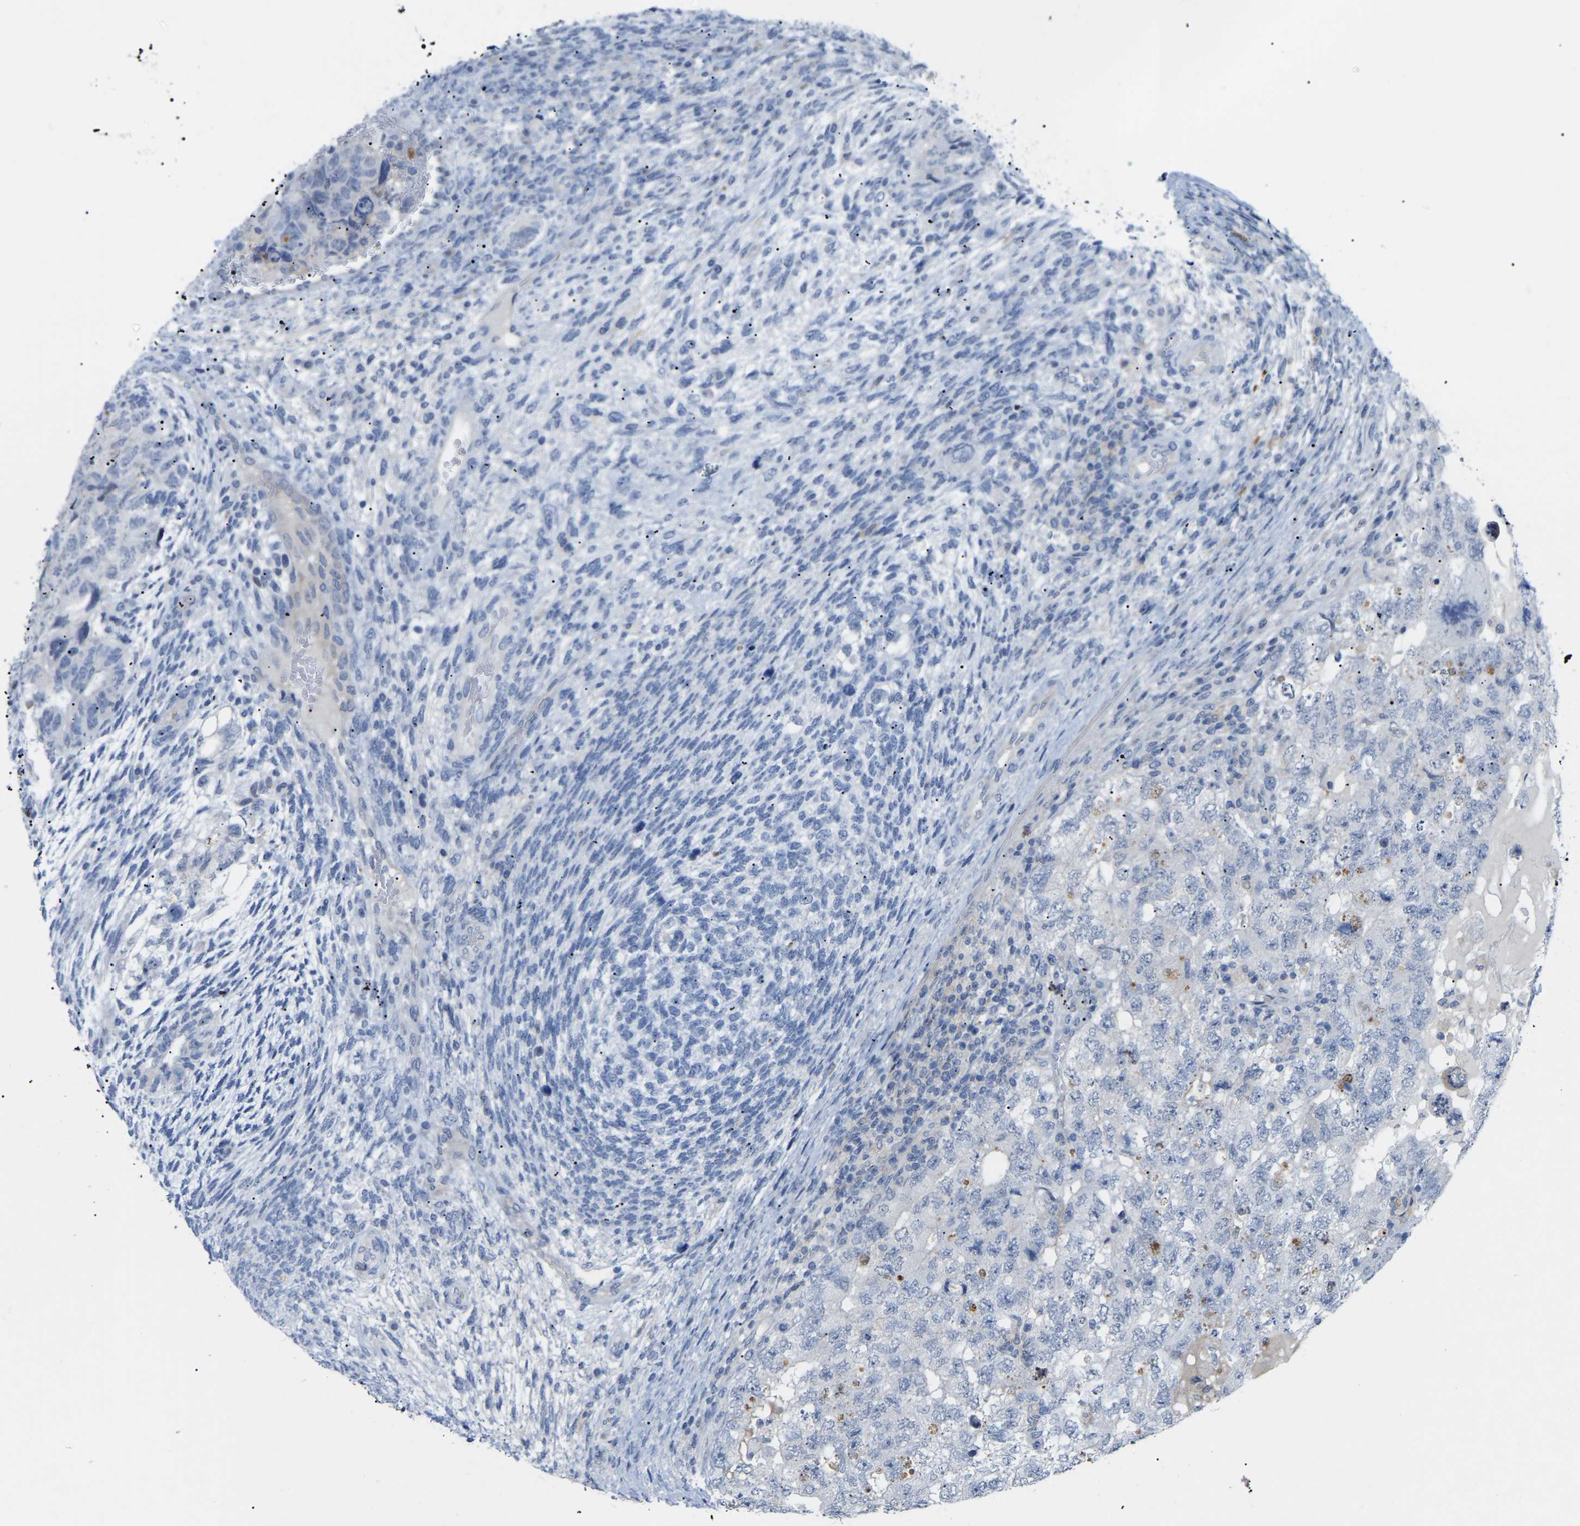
{"staining": {"intensity": "negative", "quantity": "none", "location": "none"}, "tissue": "testis cancer", "cell_type": "Tumor cells", "image_type": "cancer", "snomed": [{"axis": "morphology", "description": "Carcinoma, Embryonal, NOS"}, {"axis": "topography", "description": "Testis"}], "caption": "DAB immunohistochemical staining of human testis cancer reveals no significant staining in tumor cells. Nuclei are stained in blue.", "gene": "ABTB2", "patient": {"sex": "male", "age": 36}}